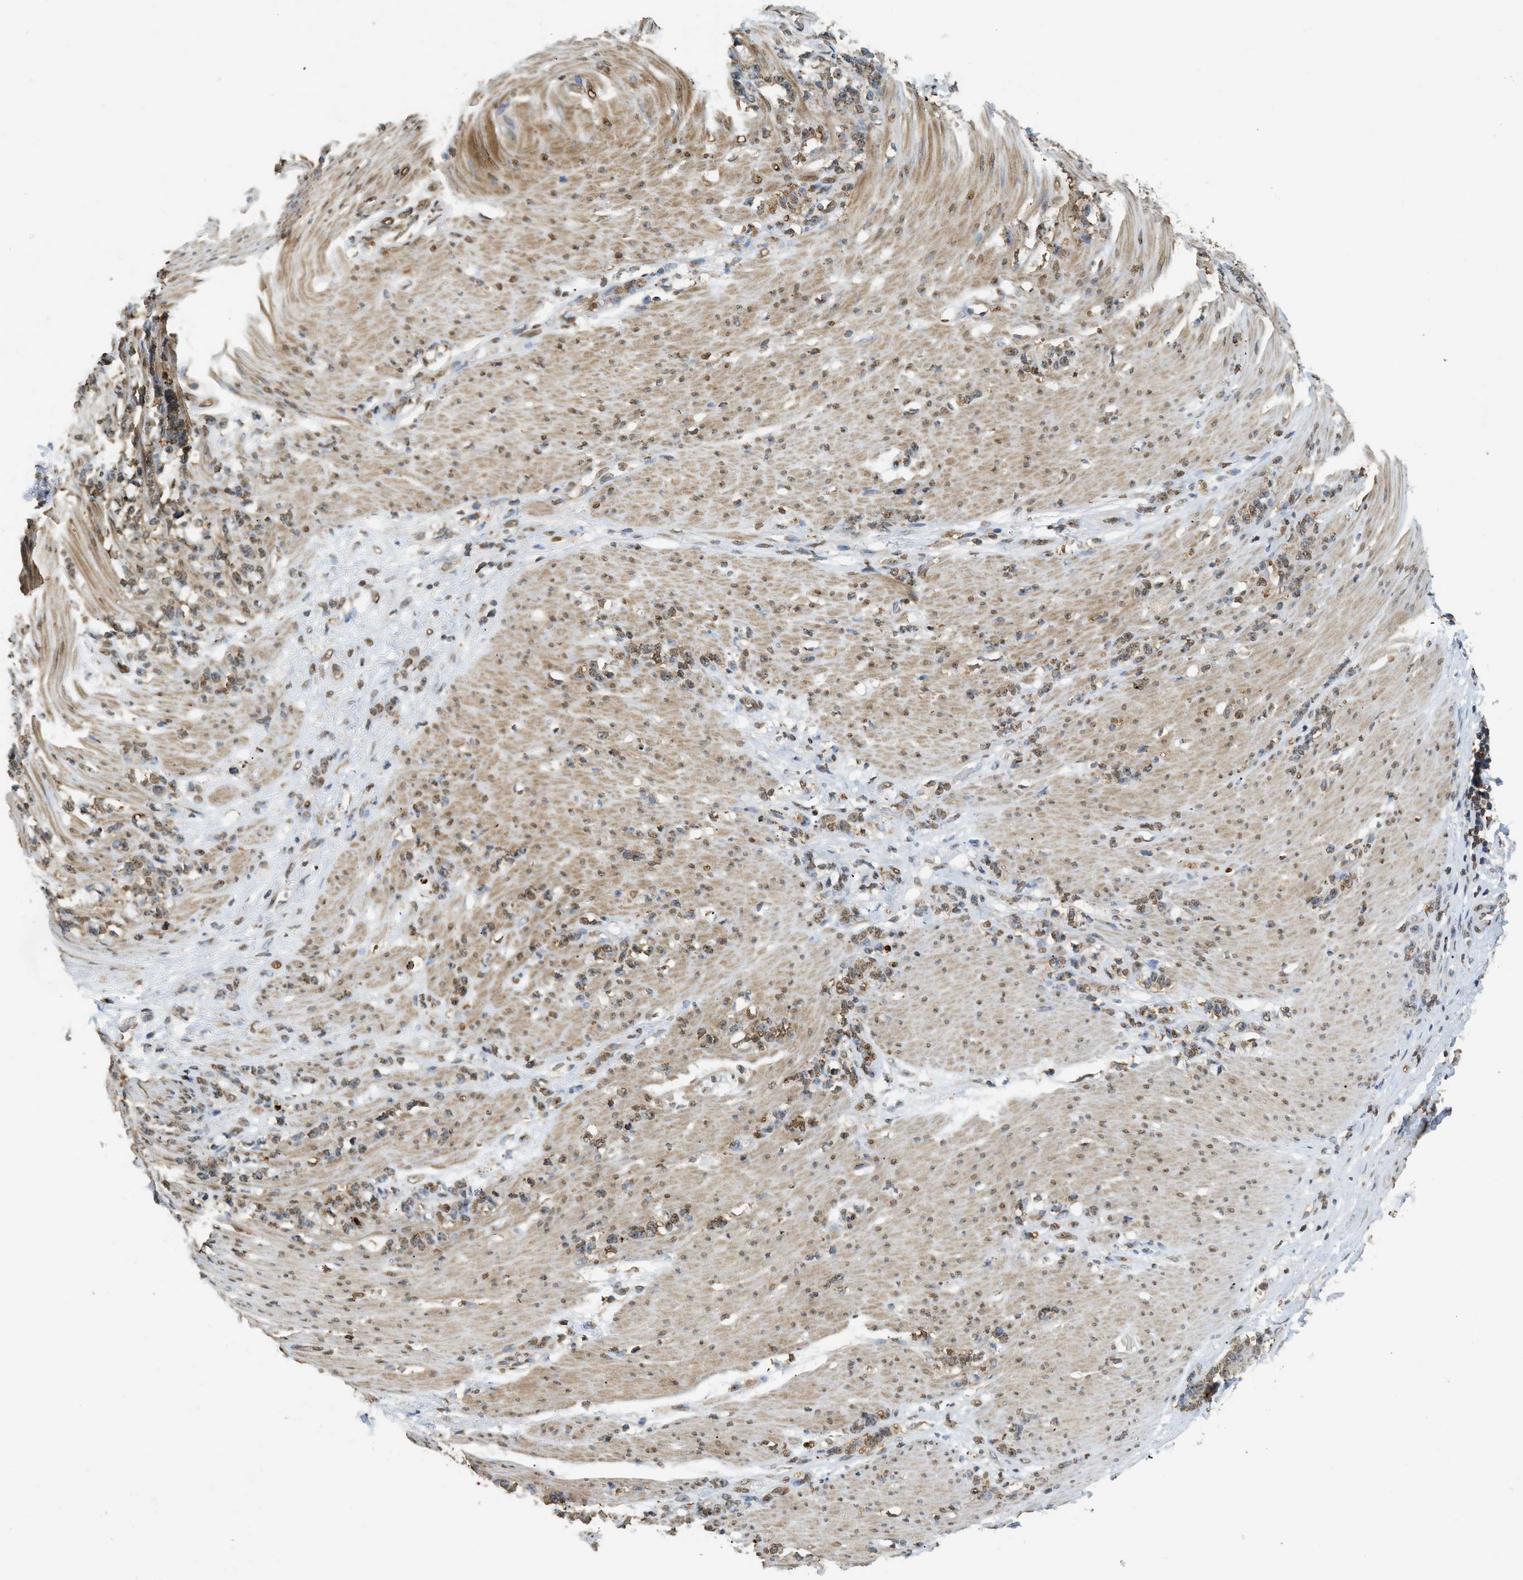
{"staining": {"intensity": "moderate", "quantity": "25%-75%", "location": "cytoplasmic/membranous,nuclear"}, "tissue": "stomach cancer", "cell_type": "Tumor cells", "image_type": "cancer", "snomed": [{"axis": "morphology", "description": "Adenocarcinoma, NOS"}, {"axis": "topography", "description": "Stomach, lower"}], "caption": "A micrograph of human adenocarcinoma (stomach) stained for a protein demonstrates moderate cytoplasmic/membranous and nuclear brown staining in tumor cells.", "gene": "NR5A2", "patient": {"sex": "male", "age": 88}}